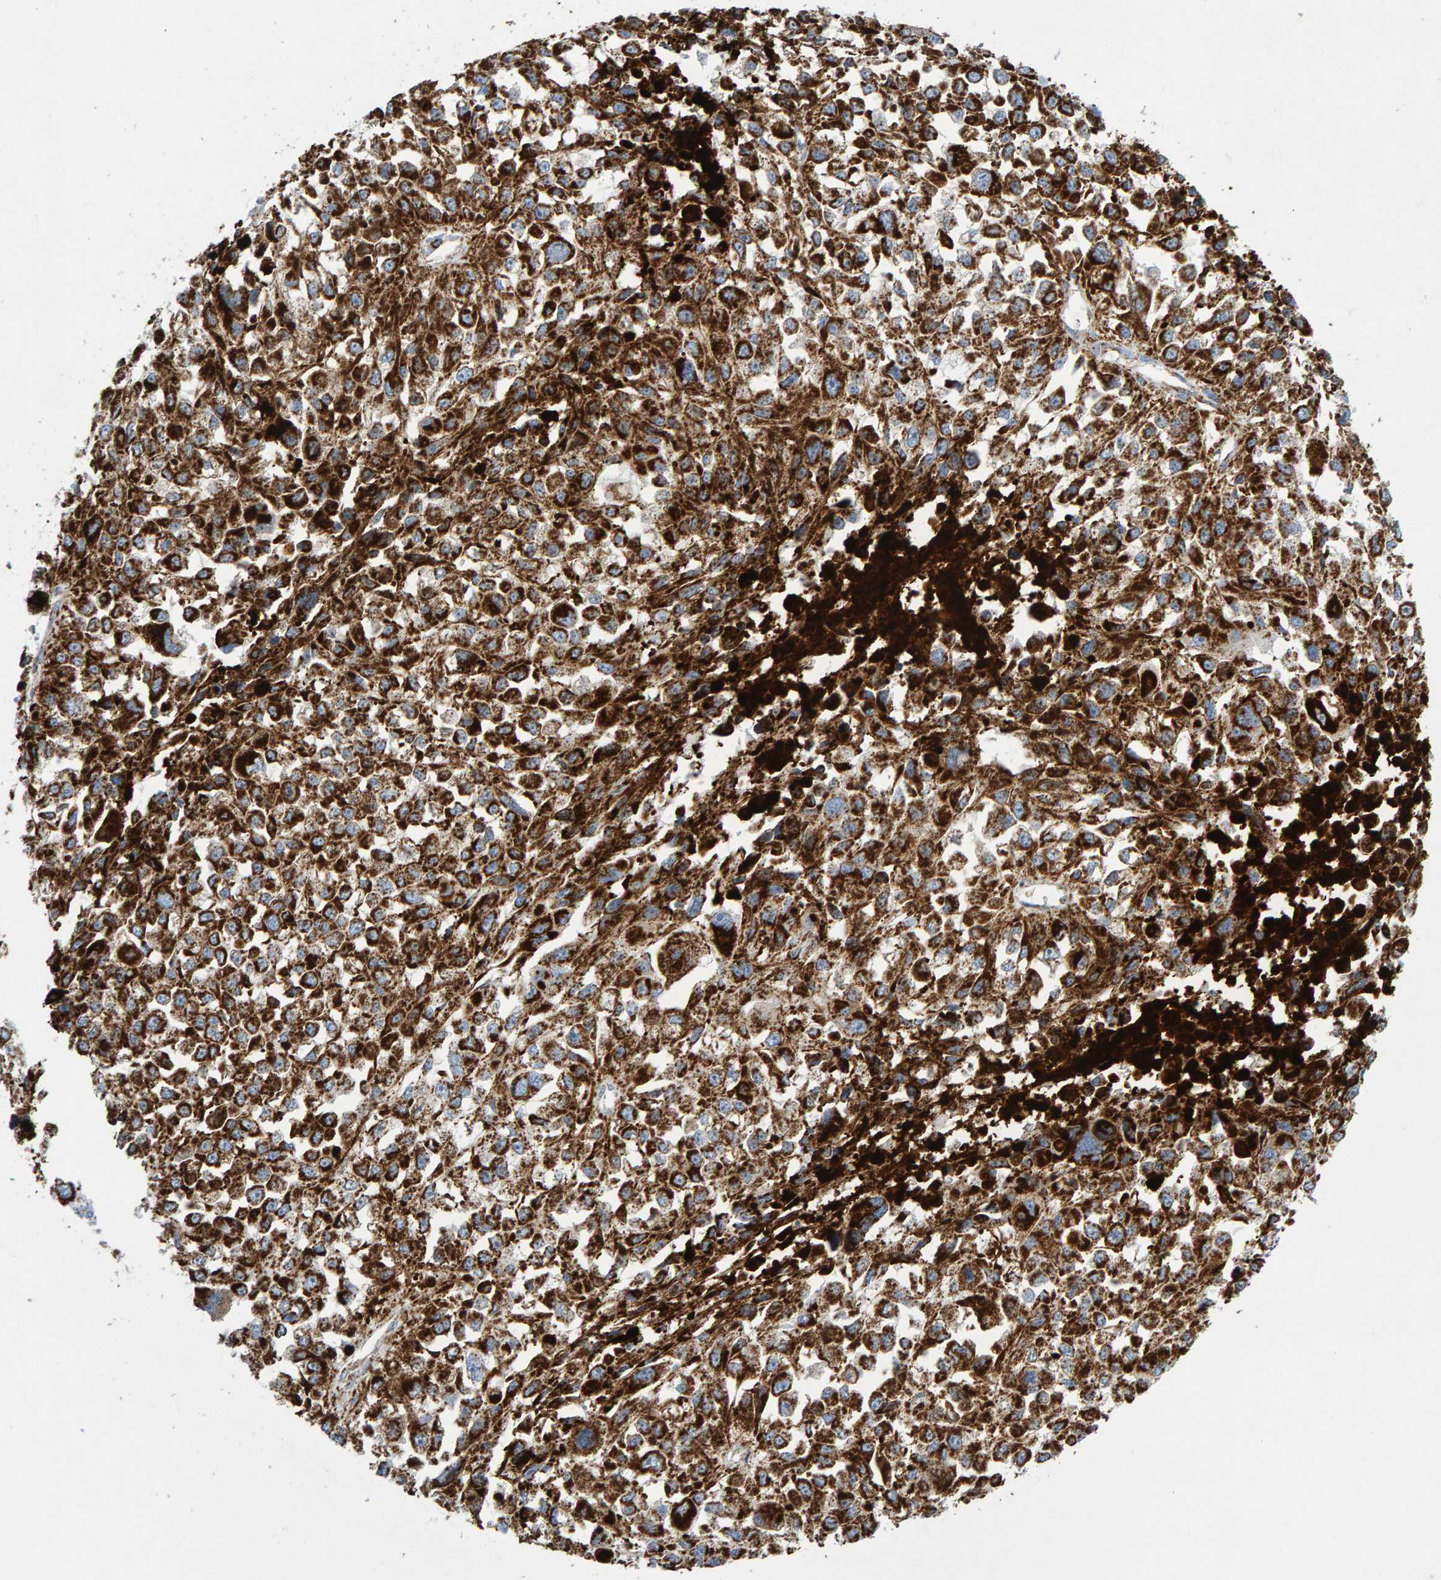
{"staining": {"intensity": "strong", "quantity": ">75%", "location": "cytoplasmic/membranous"}, "tissue": "melanoma", "cell_type": "Tumor cells", "image_type": "cancer", "snomed": [{"axis": "morphology", "description": "Malignant melanoma, Metastatic site"}, {"axis": "topography", "description": "Lymph node"}], "caption": "IHC (DAB (3,3'-diaminobenzidine)) staining of human melanoma exhibits strong cytoplasmic/membranous protein staining in about >75% of tumor cells. (IHC, brightfield microscopy, high magnification).", "gene": "GGTA1", "patient": {"sex": "male", "age": 59}}